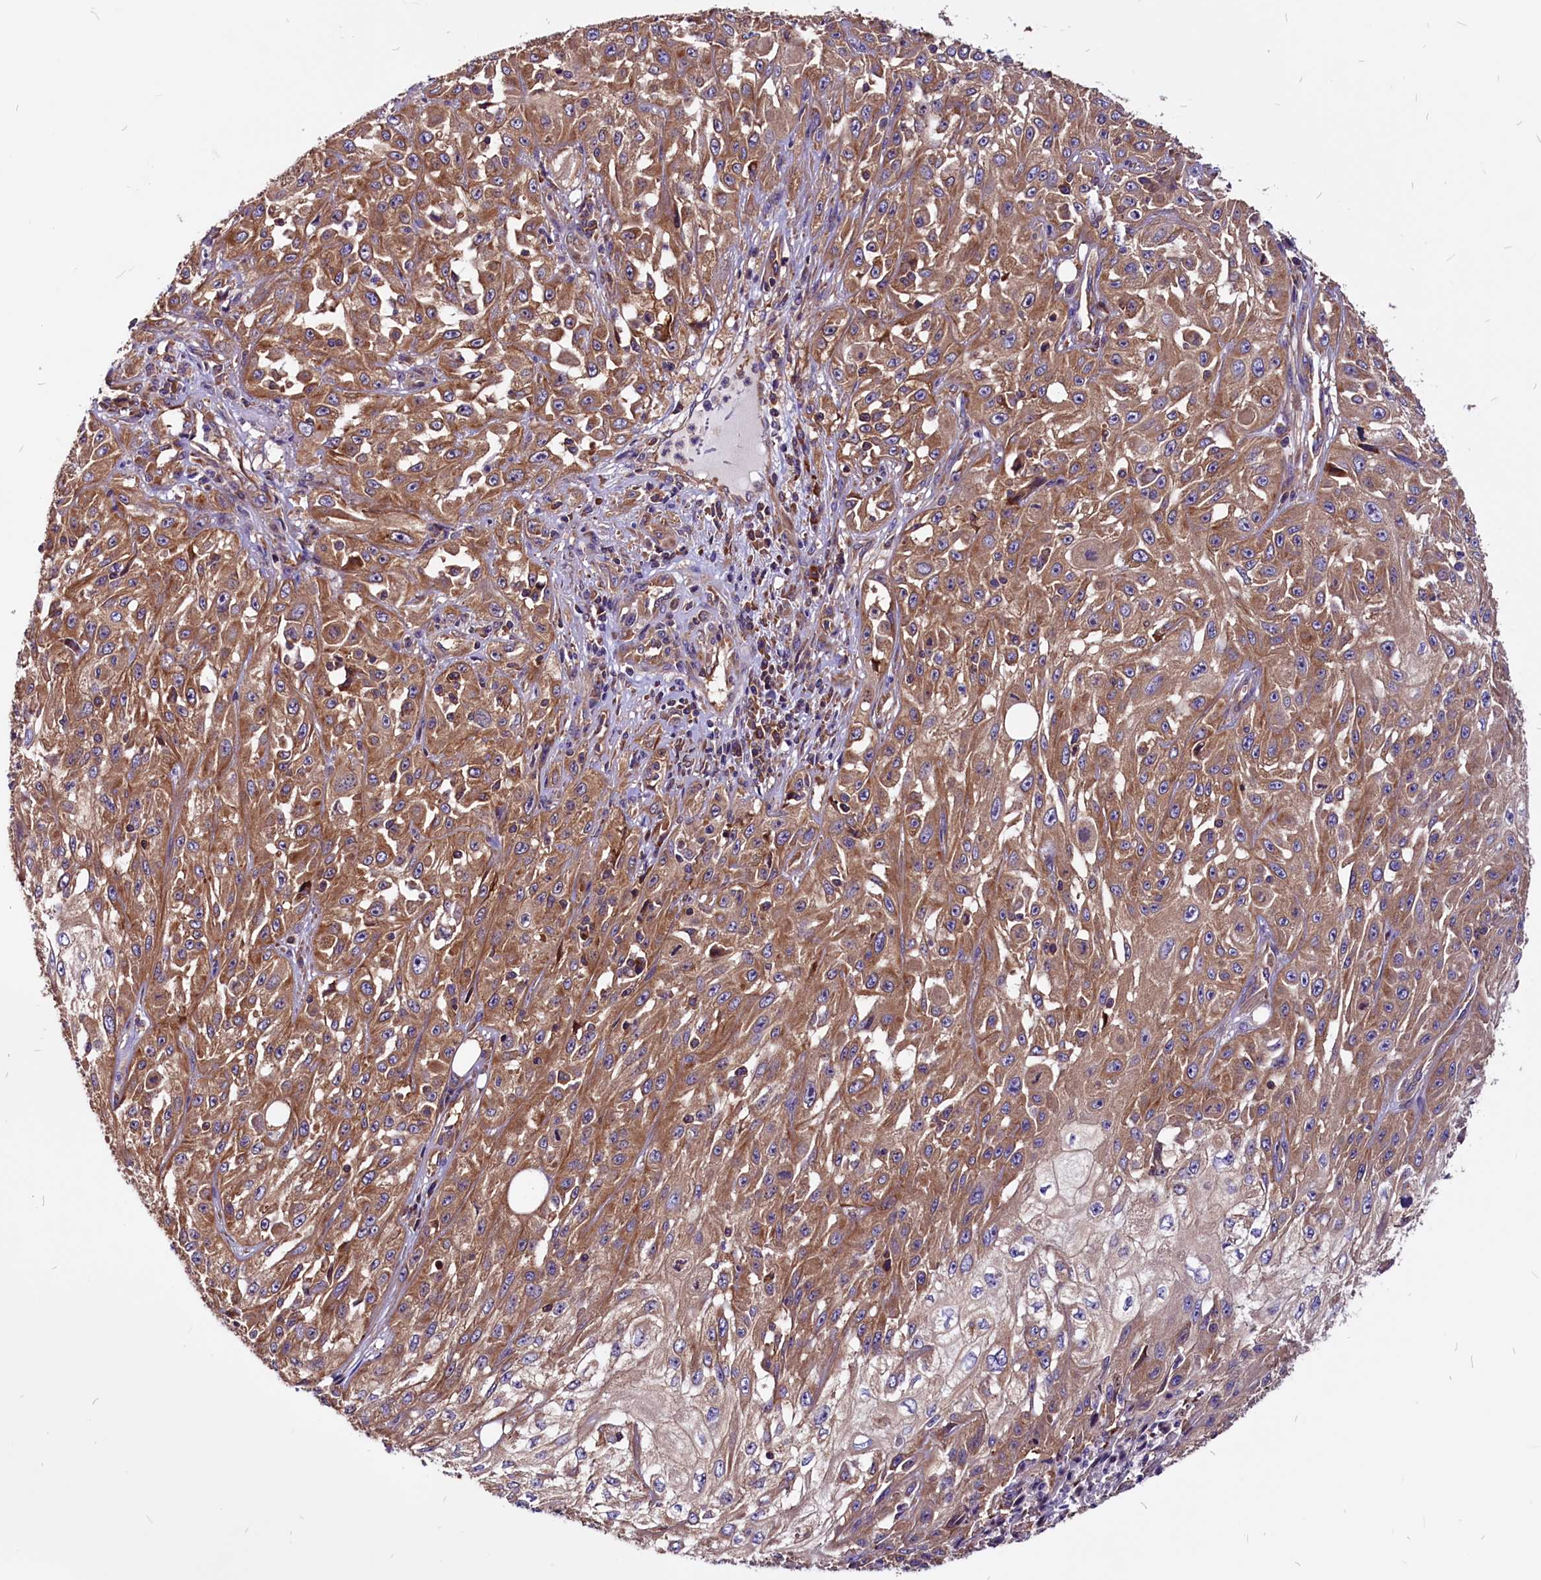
{"staining": {"intensity": "moderate", "quantity": ">75%", "location": "cytoplasmic/membranous"}, "tissue": "skin cancer", "cell_type": "Tumor cells", "image_type": "cancer", "snomed": [{"axis": "morphology", "description": "Squamous cell carcinoma, NOS"}, {"axis": "morphology", "description": "Squamous cell carcinoma, metastatic, NOS"}, {"axis": "topography", "description": "Skin"}, {"axis": "topography", "description": "Lymph node"}], "caption": "Immunohistochemical staining of skin cancer exhibits medium levels of moderate cytoplasmic/membranous expression in about >75% of tumor cells. The staining is performed using DAB (3,3'-diaminobenzidine) brown chromogen to label protein expression. The nuclei are counter-stained blue using hematoxylin.", "gene": "EIF3G", "patient": {"sex": "male", "age": 75}}